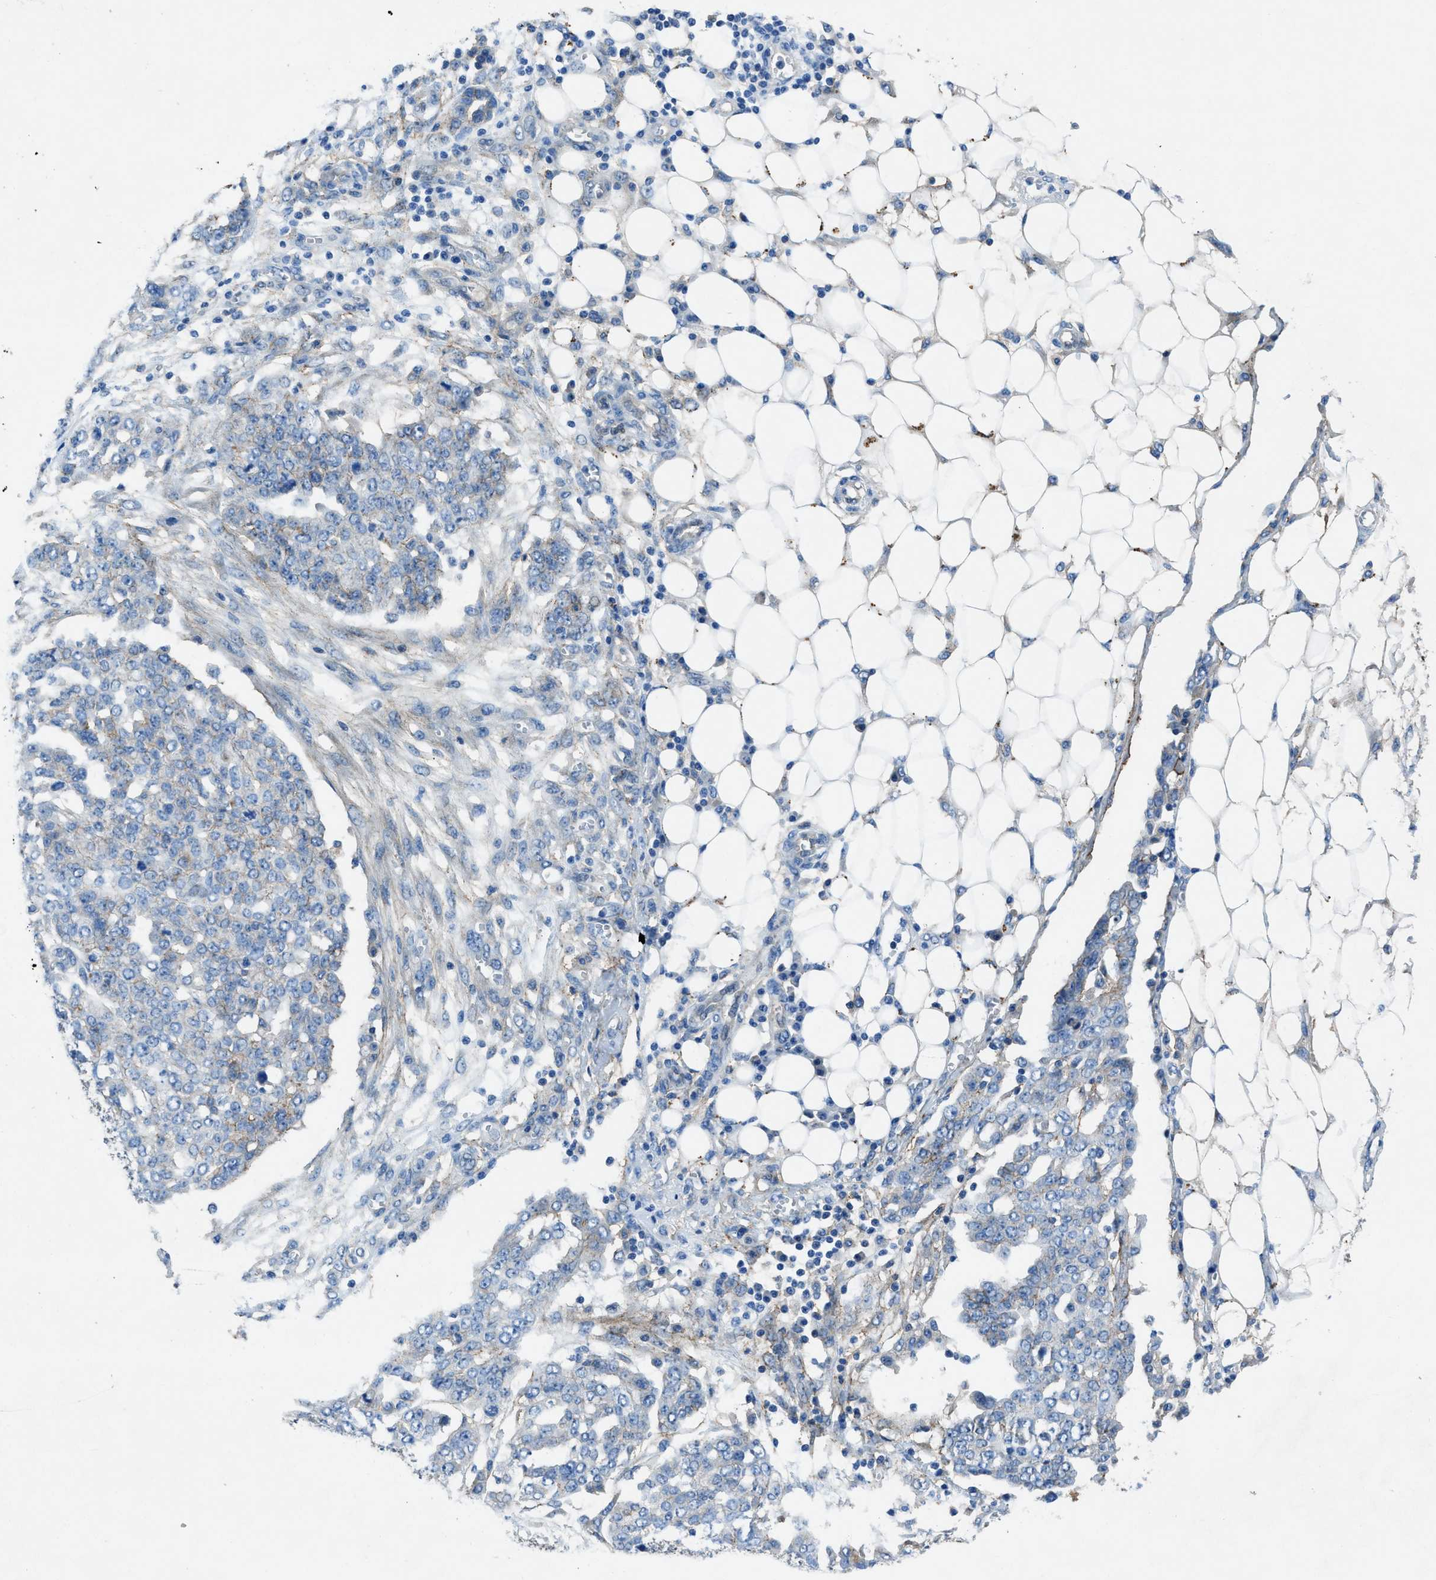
{"staining": {"intensity": "negative", "quantity": "none", "location": "none"}, "tissue": "ovarian cancer", "cell_type": "Tumor cells", "image_type": "cancer", "snomed": [{"axis": "morphology", "description": "Cystadenocarcinoma, serous, NOS"}, {"axis": "topography", "description": "Soft tissue"}, {"axis": "topography", "description": "Ovary"}], "caption": "Tumor cells are negative for brown protein staining in ovarian serous cystadenocarcinoma.", "gene": "PTGFRN", "patient": {"sex": "female", "age": 57}}